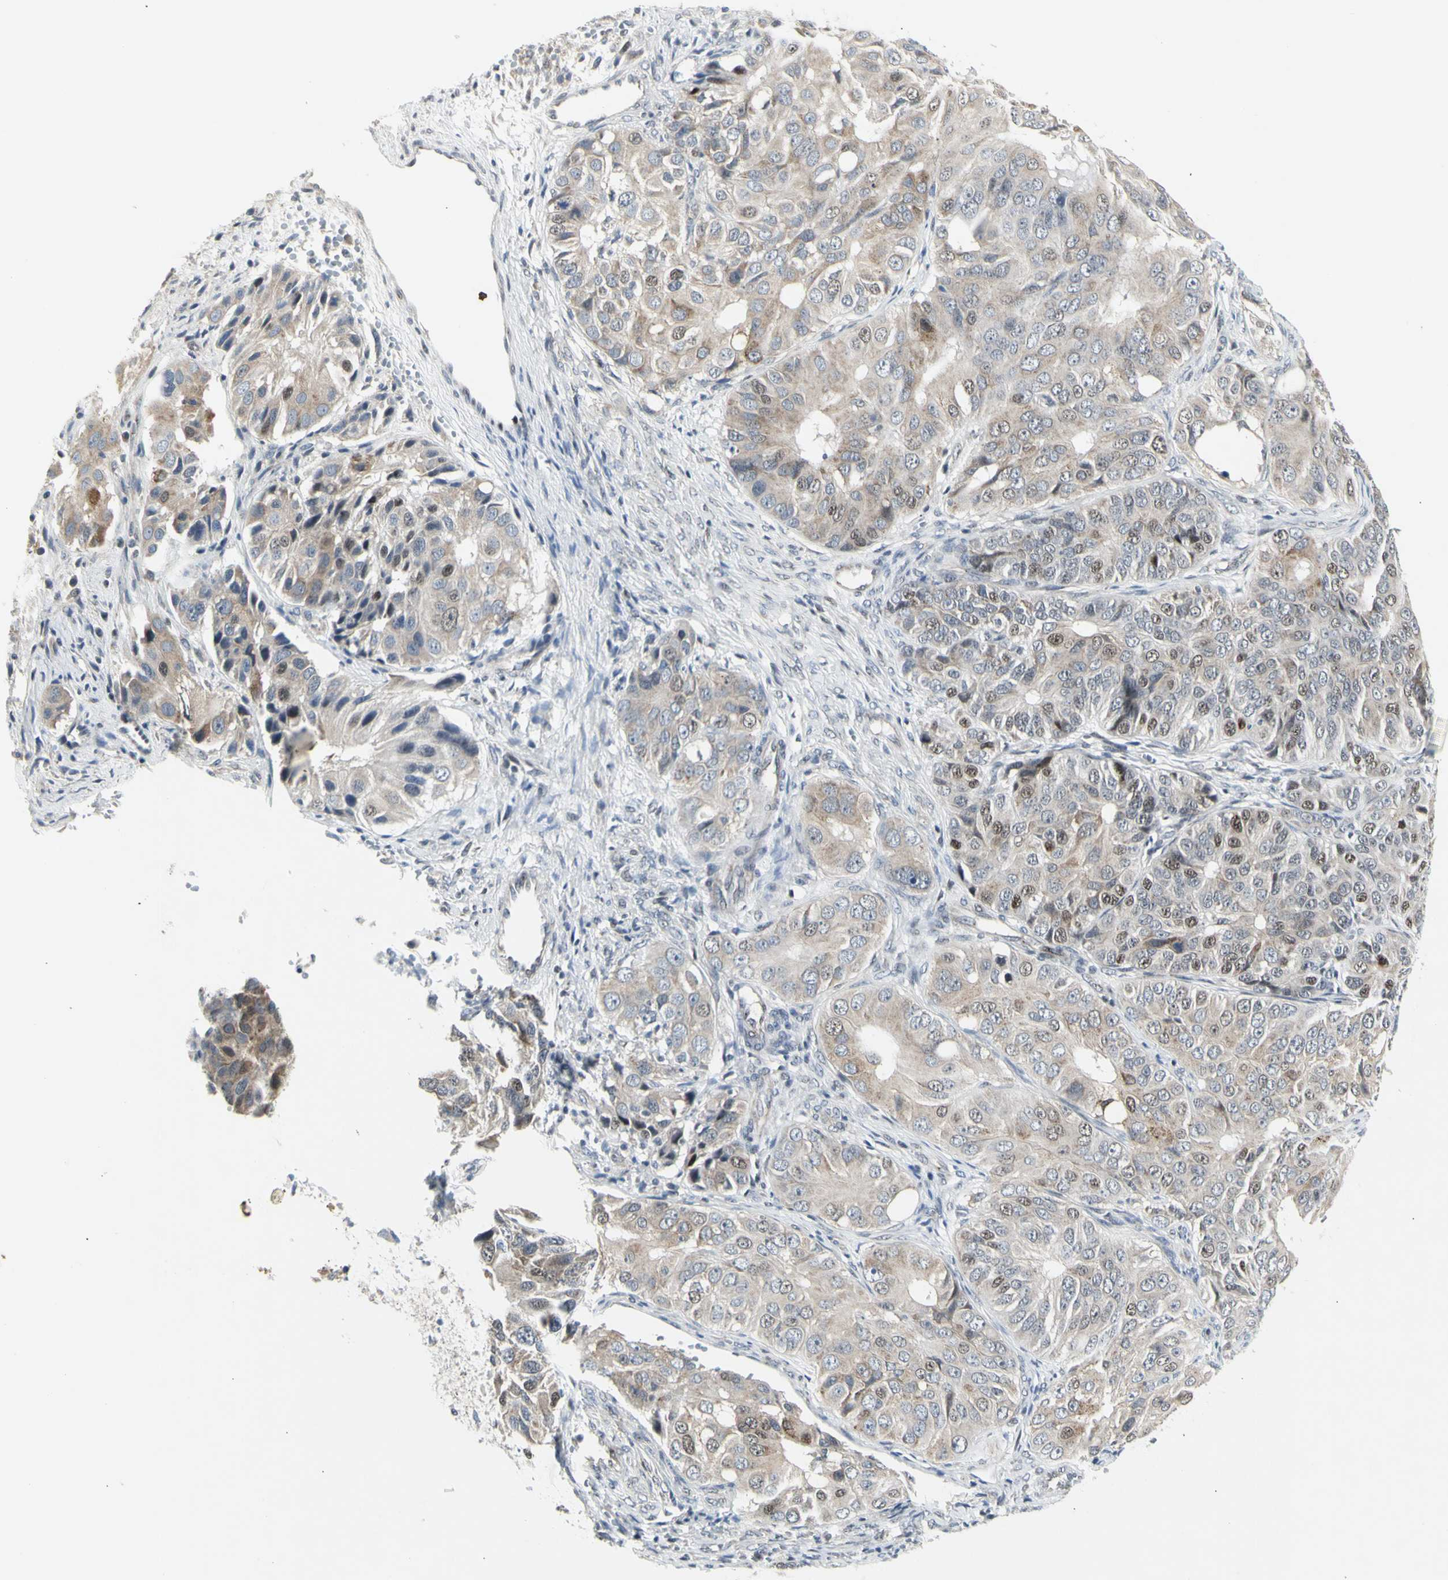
{"staining": {"intensity": "weak", "quantity": "<25%", "location": "cytoplasmic/membranous,nuclear"}, "tissue": "ovarian cancer", "cell_type": "Tumor cells", "image_type": "cancer", "snomed": [{"axis": "morphology", "description": "Carcinoma, endometroid"}, {"axis": "topography", "description": "Ovary"}], "caption": "Immunohistochemical staining of human endometroid carcinoma (ovarian) displays no significant staining in tumor cells.", "gene": "DHRS7B", "patient": {"sex": "female", "age": 51}}